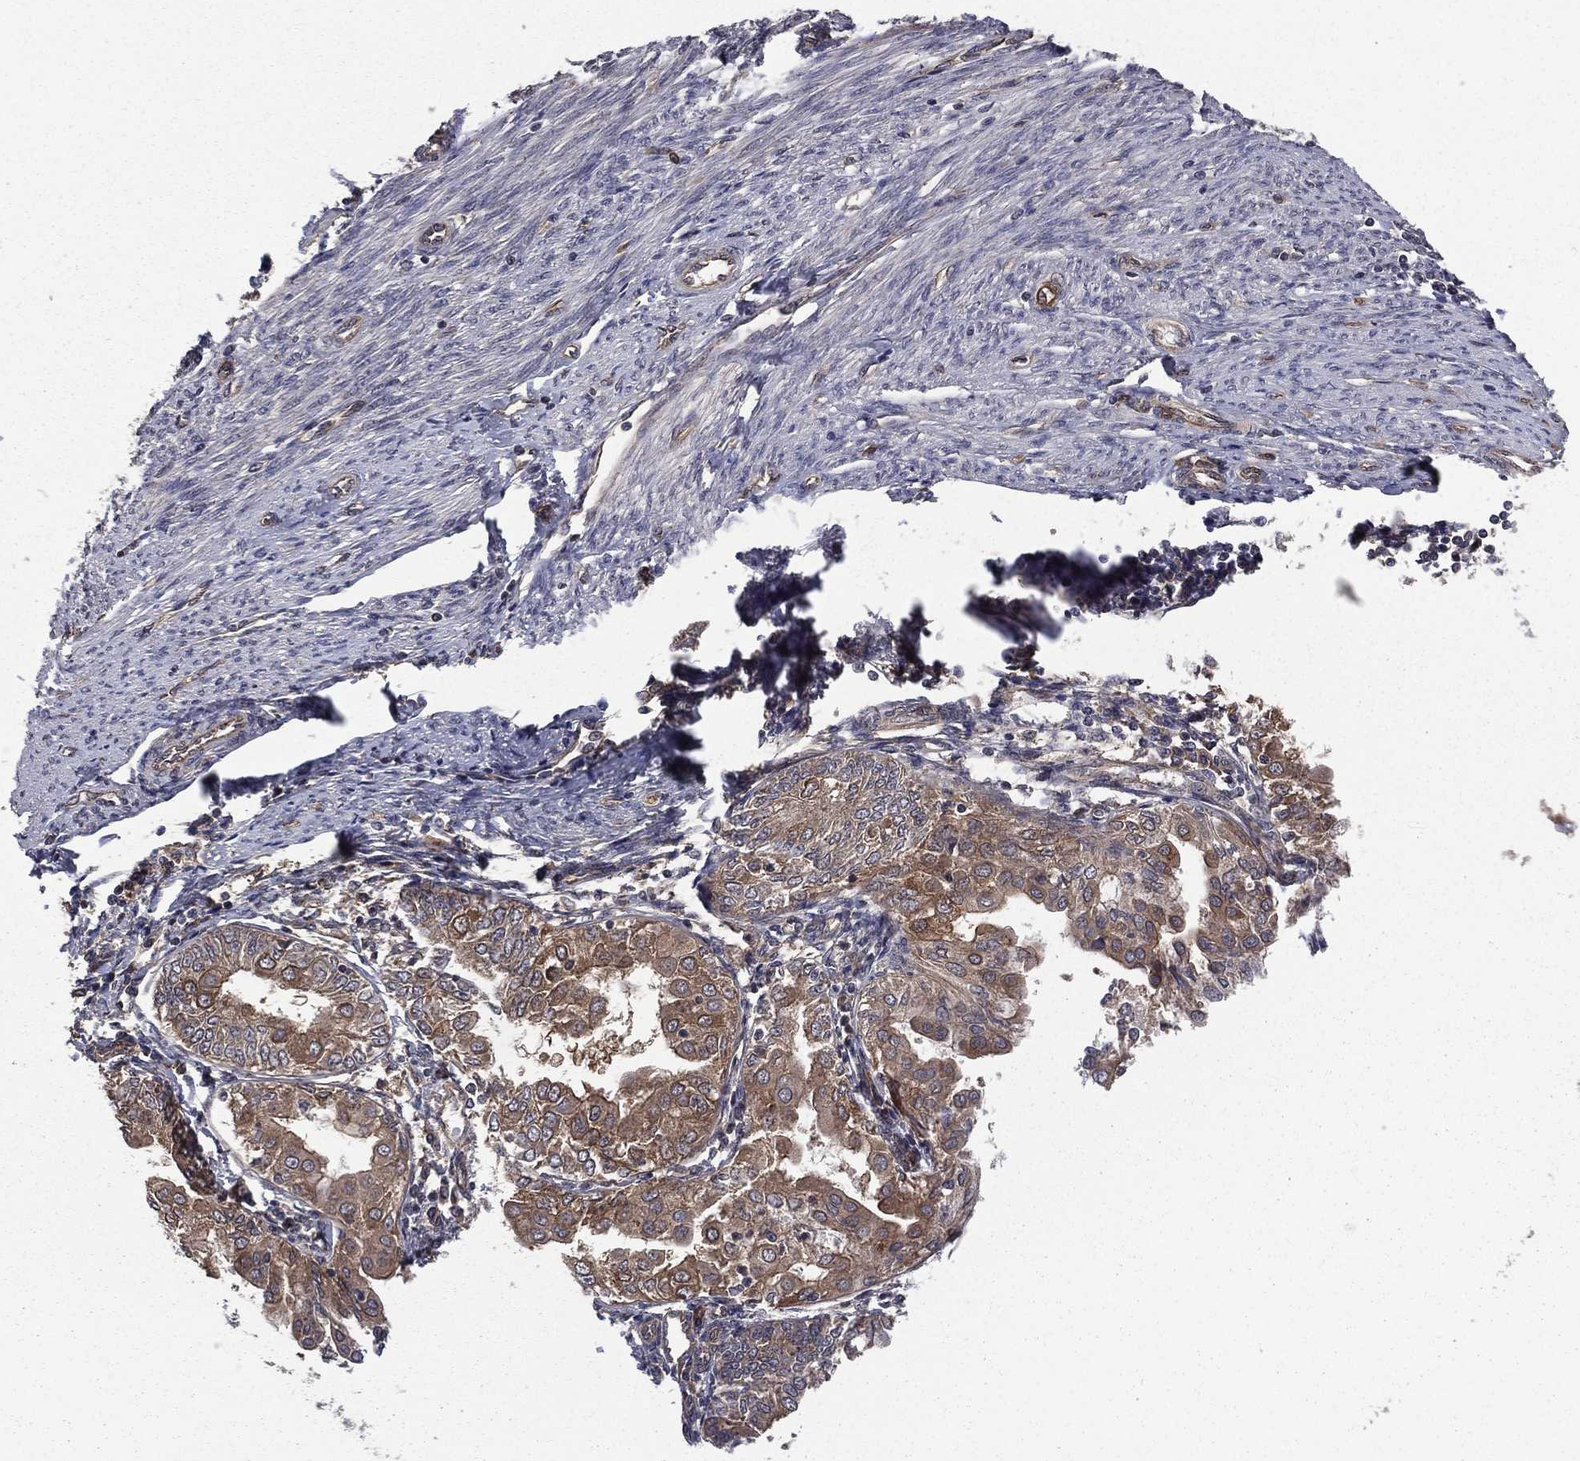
{"staining": {"intensity": "moderate", "quantity": ">75%", "location": "cytoplasmic/membranous"}, "tissue": "endometrial cancer", "cell_type": "Tumor cells", "image_type": "cancer", "snomed": [{"axis": "morphology", "description": "Adenocarcinoma, NOS"}, {"axis": "topography", "description": "Endometrium"}], "caption": "Immunohistochemistry (DAB) staining of endometrial adenocarcinoma exhibits moderate cytoplasmic/membranous protein expression in about >75% of tumor cells.", "gene": "CERT1", "patient": {"sex": "female", "age": 68}}